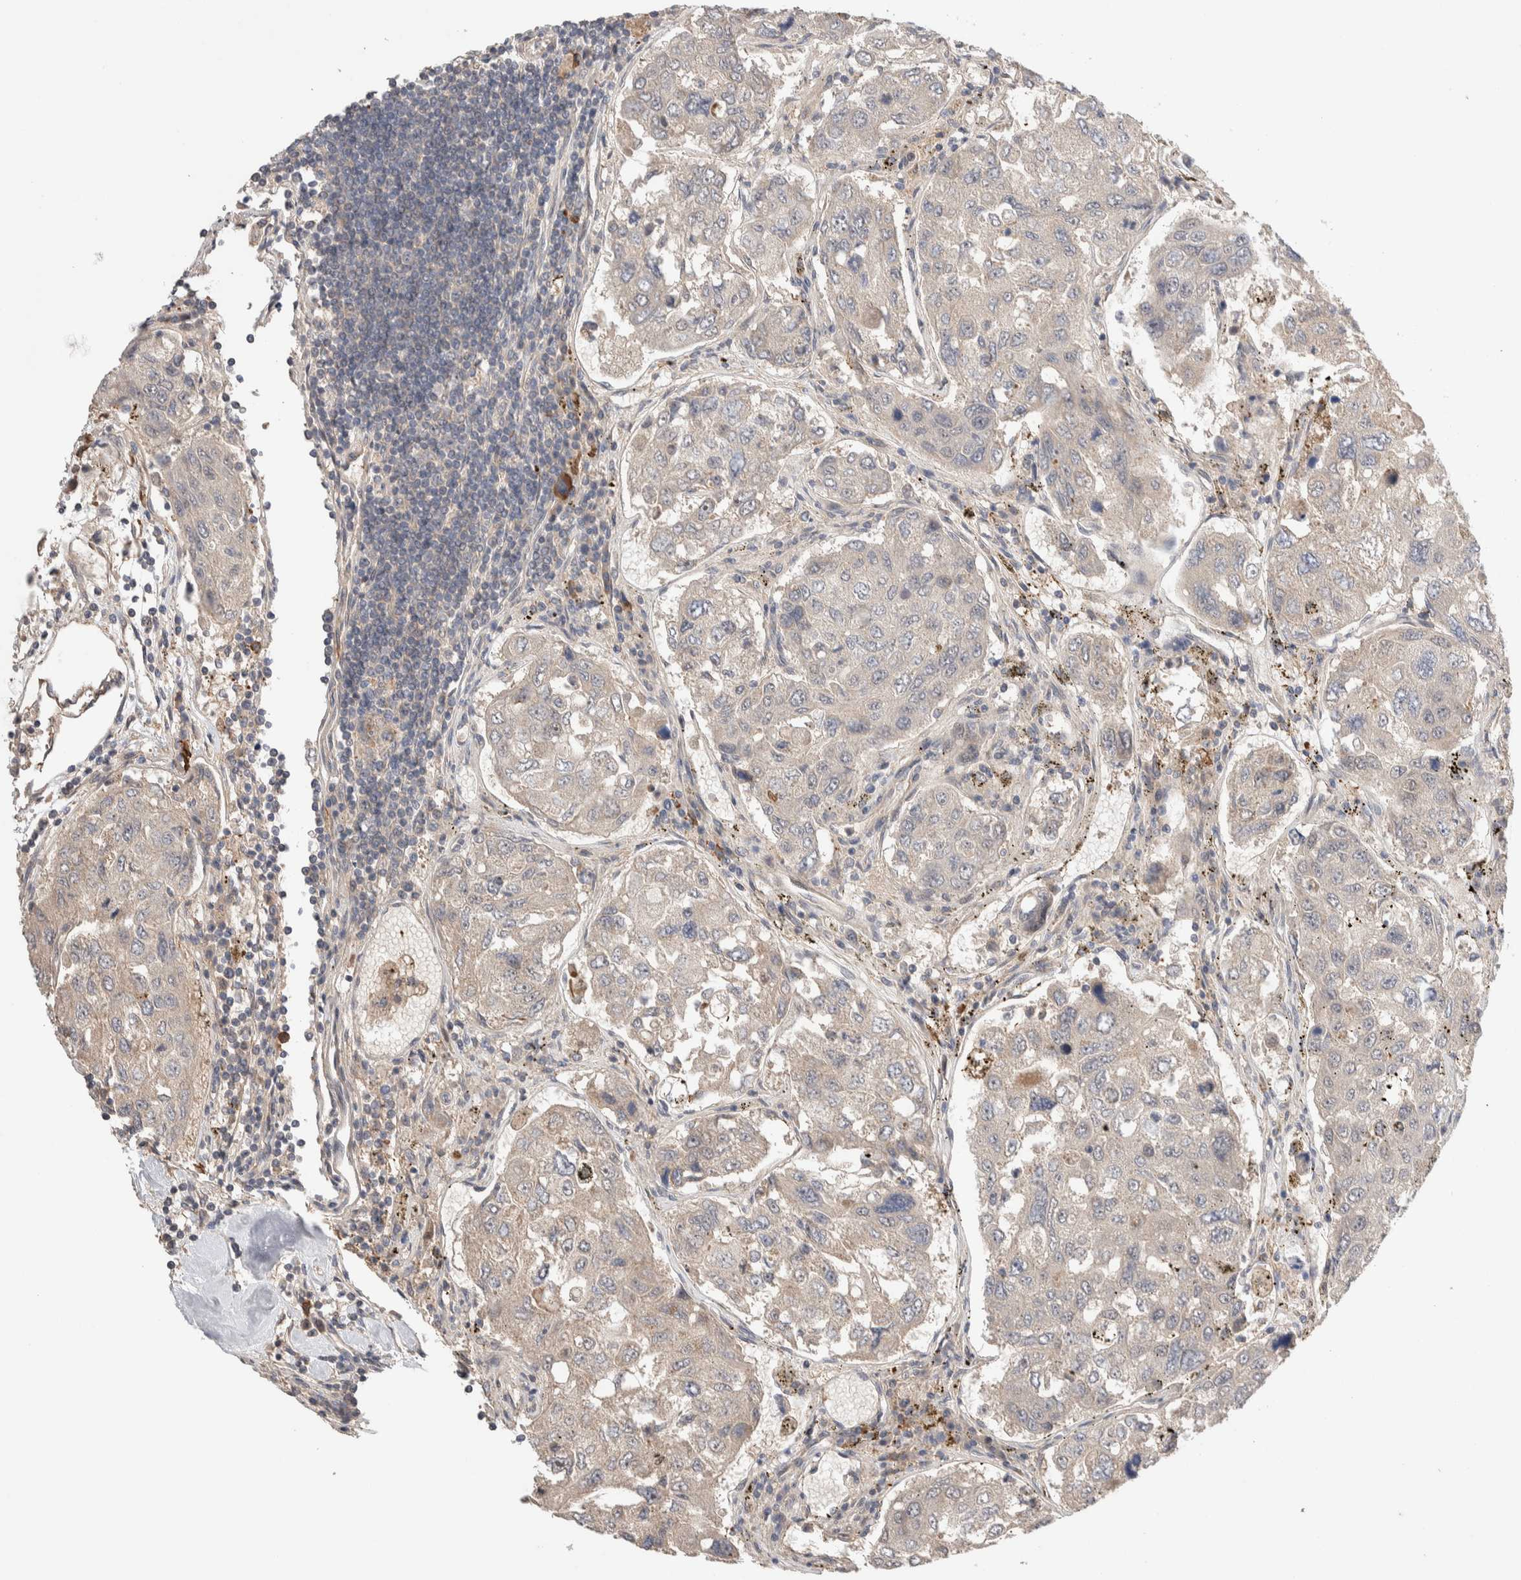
{"staining": {"intensity": "negative", "quantity": "none", "location": "none"}, "tissue": "urothelial cancer", "cell_type": "Tumor cells", "image_type": "cancer", "snomed": [{"axis": "morphology", "description": "Urothelial carcinoma, High grade"}, {"axis": "topography", "description": "Lymph node"}, {"axis": "topography", "description": "Urinary bladder"}], "caption": "DAB immunohistochemical staining of high-grade urothelial carcinoma reveals no significant positivity in tumor cells. (DAB (3,3'-diaminobenzidine) immunohistochemistry (IHC) with hematoxylin counter stain).", "gene": "WDR91", "patient": {"sex": "male", "age": 51}}